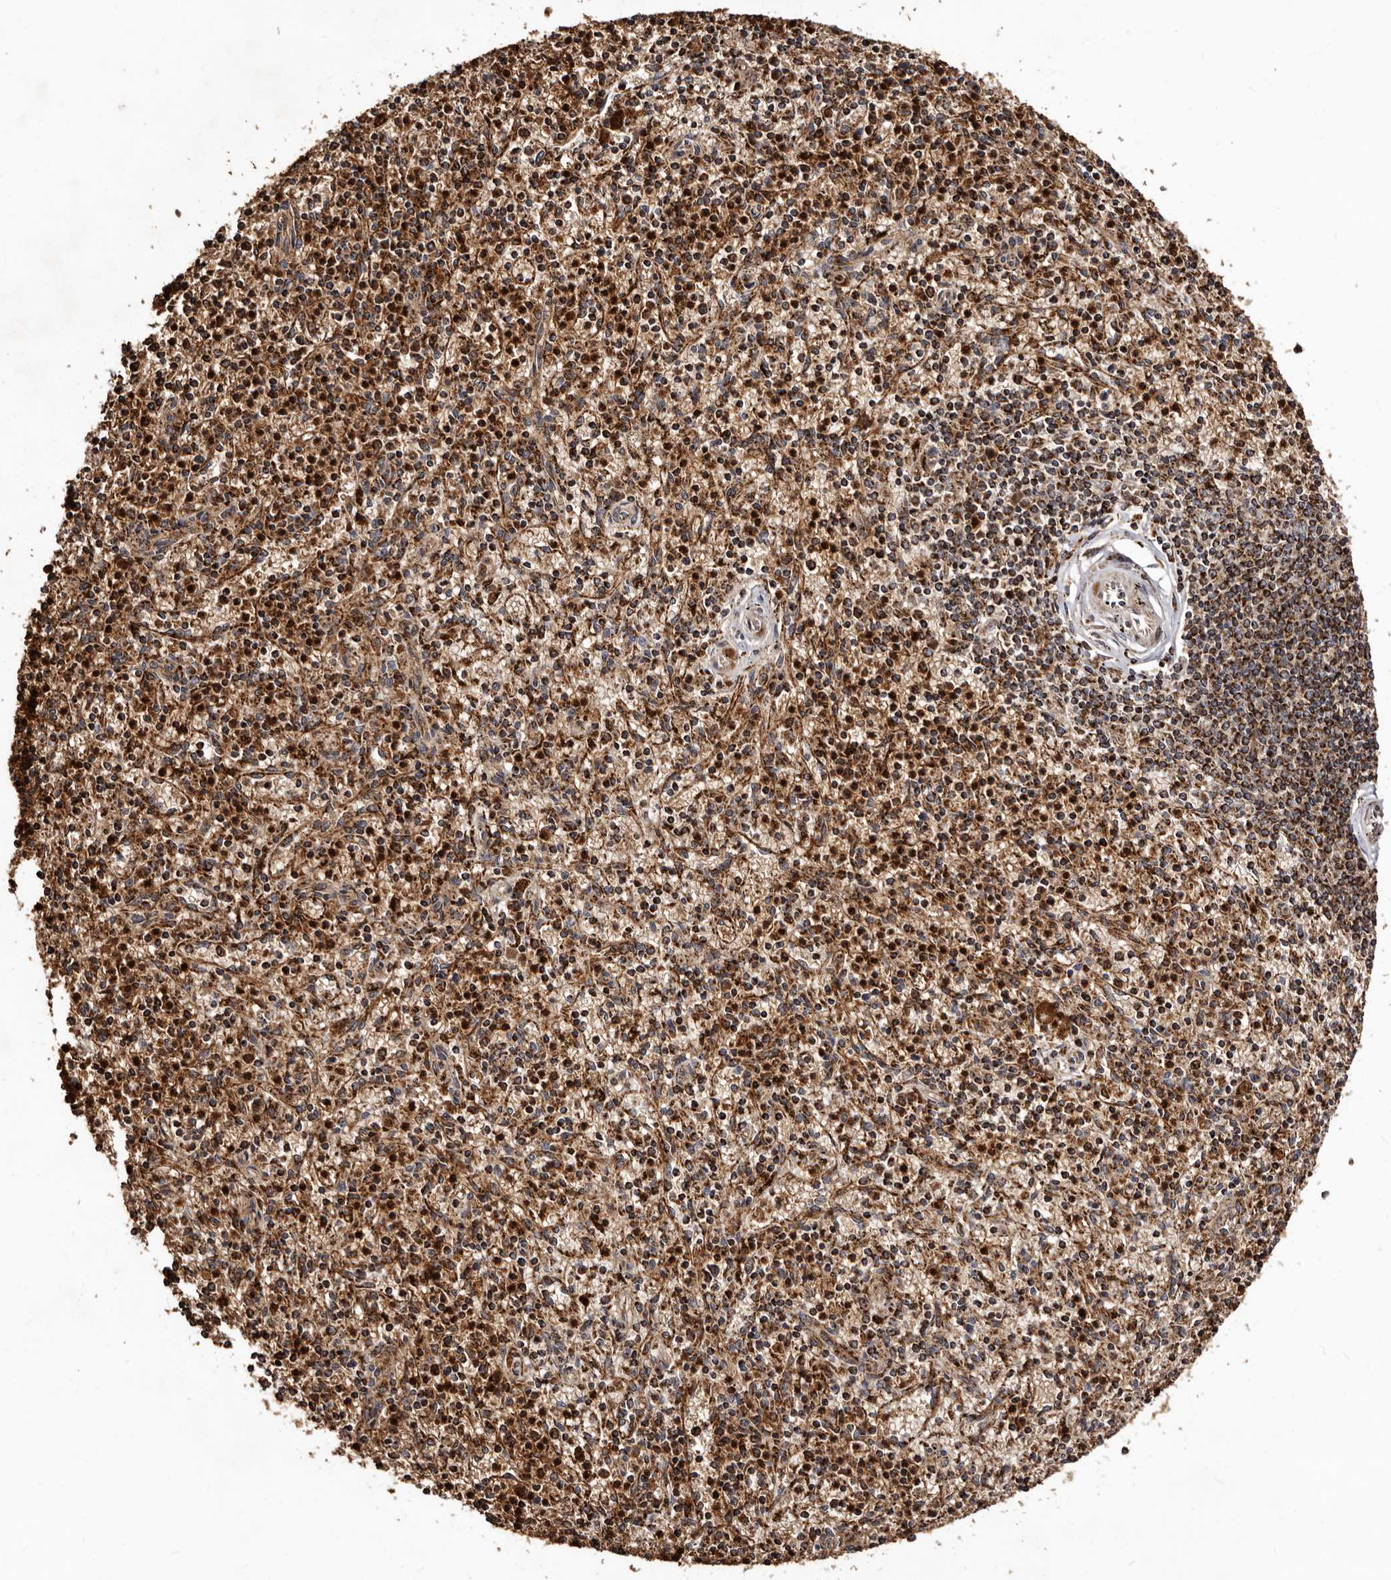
{"staining": {"intensity": "strong", "quantity": "25%-75%", "location": "cytoplasmic/membranous"}, "tissue": "spleen", "cell_type": "Cells in red pulp", "image_type": "normal", "snomed": [{"axis": "morphology", "description": "Normal tissue, NOS"}, {"axis": "topography", "description": "Spleen"}], "caption": "Normal spleen demonstrates strong cytoplasmic/membranous positivity in approximately 25%-75% of cells in red pulp, visualized by immunohistochemistry. The staining is performed using DAB (3,3'-diaminobenzidine) brown chromogen to label protein expression. The nuclei are counter-stained blue using hematoxylin.", "gene": "BAX", "patient": {"sex": "male", "age": 72}}